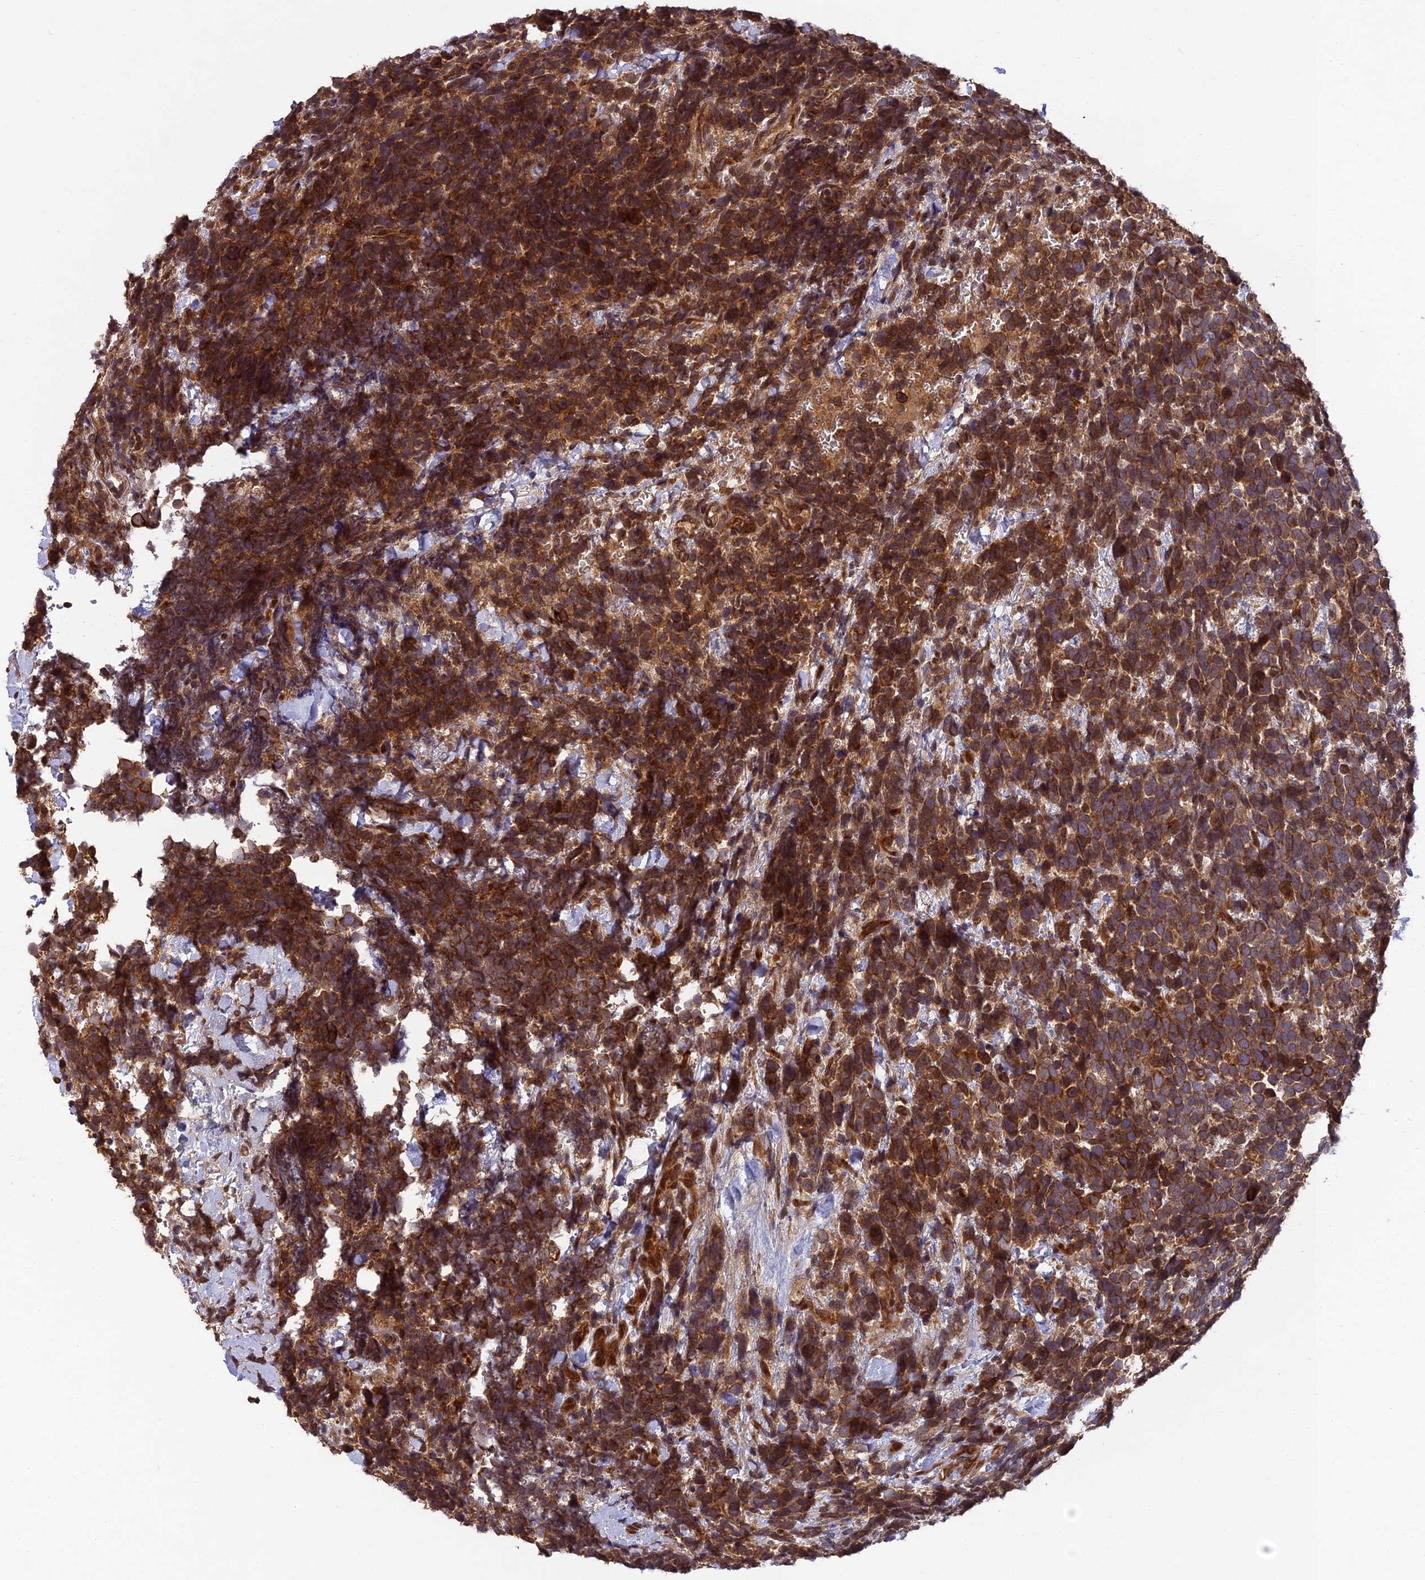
{"staining": {"intensity": "moderate", "quantity": ">75%", "location": "cytoplasmic/membranous"}, "tissue": "urothelial cancer", "cell_type": "Tumor cells", "image_type": "cancer", "snomed": [{"axis": "morphology", "description": "Urothelial carcinoma, High grade"}, {"axis": "topography", "description": "Urinary bladder"}], "caption": "Urothelial cancer was stained to show a protein in brown. There is medium levels of moderate cytoplasmic/membranous staining in about >75% of tumor cells. The staining was performed using DAB, with brown indicating positive protein expression. Nuclei are stained blue with hematoxylin.", "gene": "TMUB2", "patient": {"sex": "female", "age": 82}}